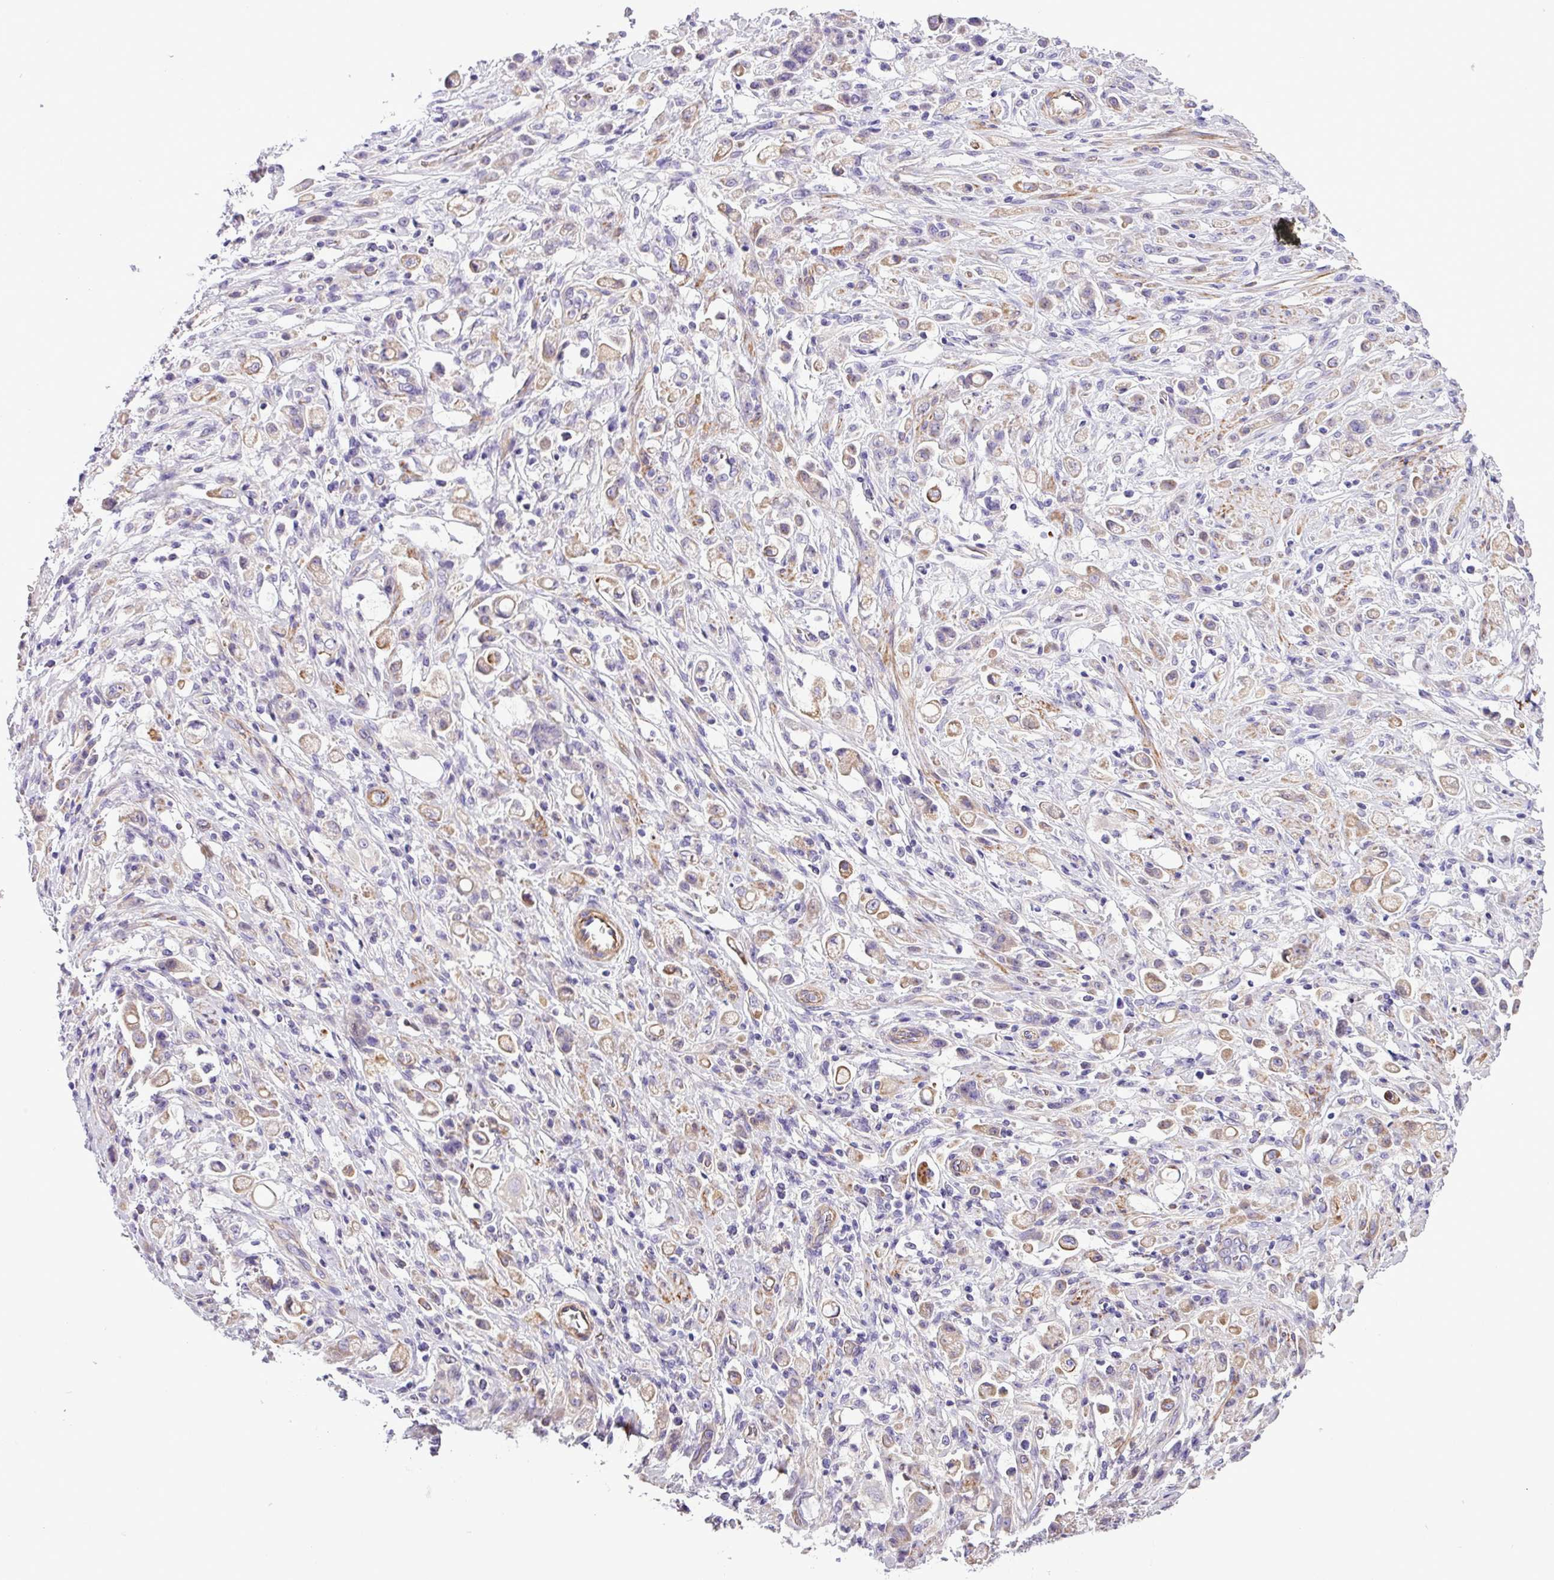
{"staining": {"intensity": "negative", "quantity": "none", "location": "none"}, "tissue": "stomach cancer", "cell_type": "Tumor cells", "image_type": "cancer", "snomed": [{"axis": "morphology", "description": "Adenocarcinoma, NOS"}, {"axis": "topography", "description": "Stomach"}], "caption": "Immunohistochemistry image of neoplastic tissue: human stomach cancer (adenocarcinoma) stained with DAB (3,3'-diaminobenzidine) reveals no significant protein positivity in tumor cells.", "gene": "C11orf91", "patient": {"sex": "female", "age": 60}}